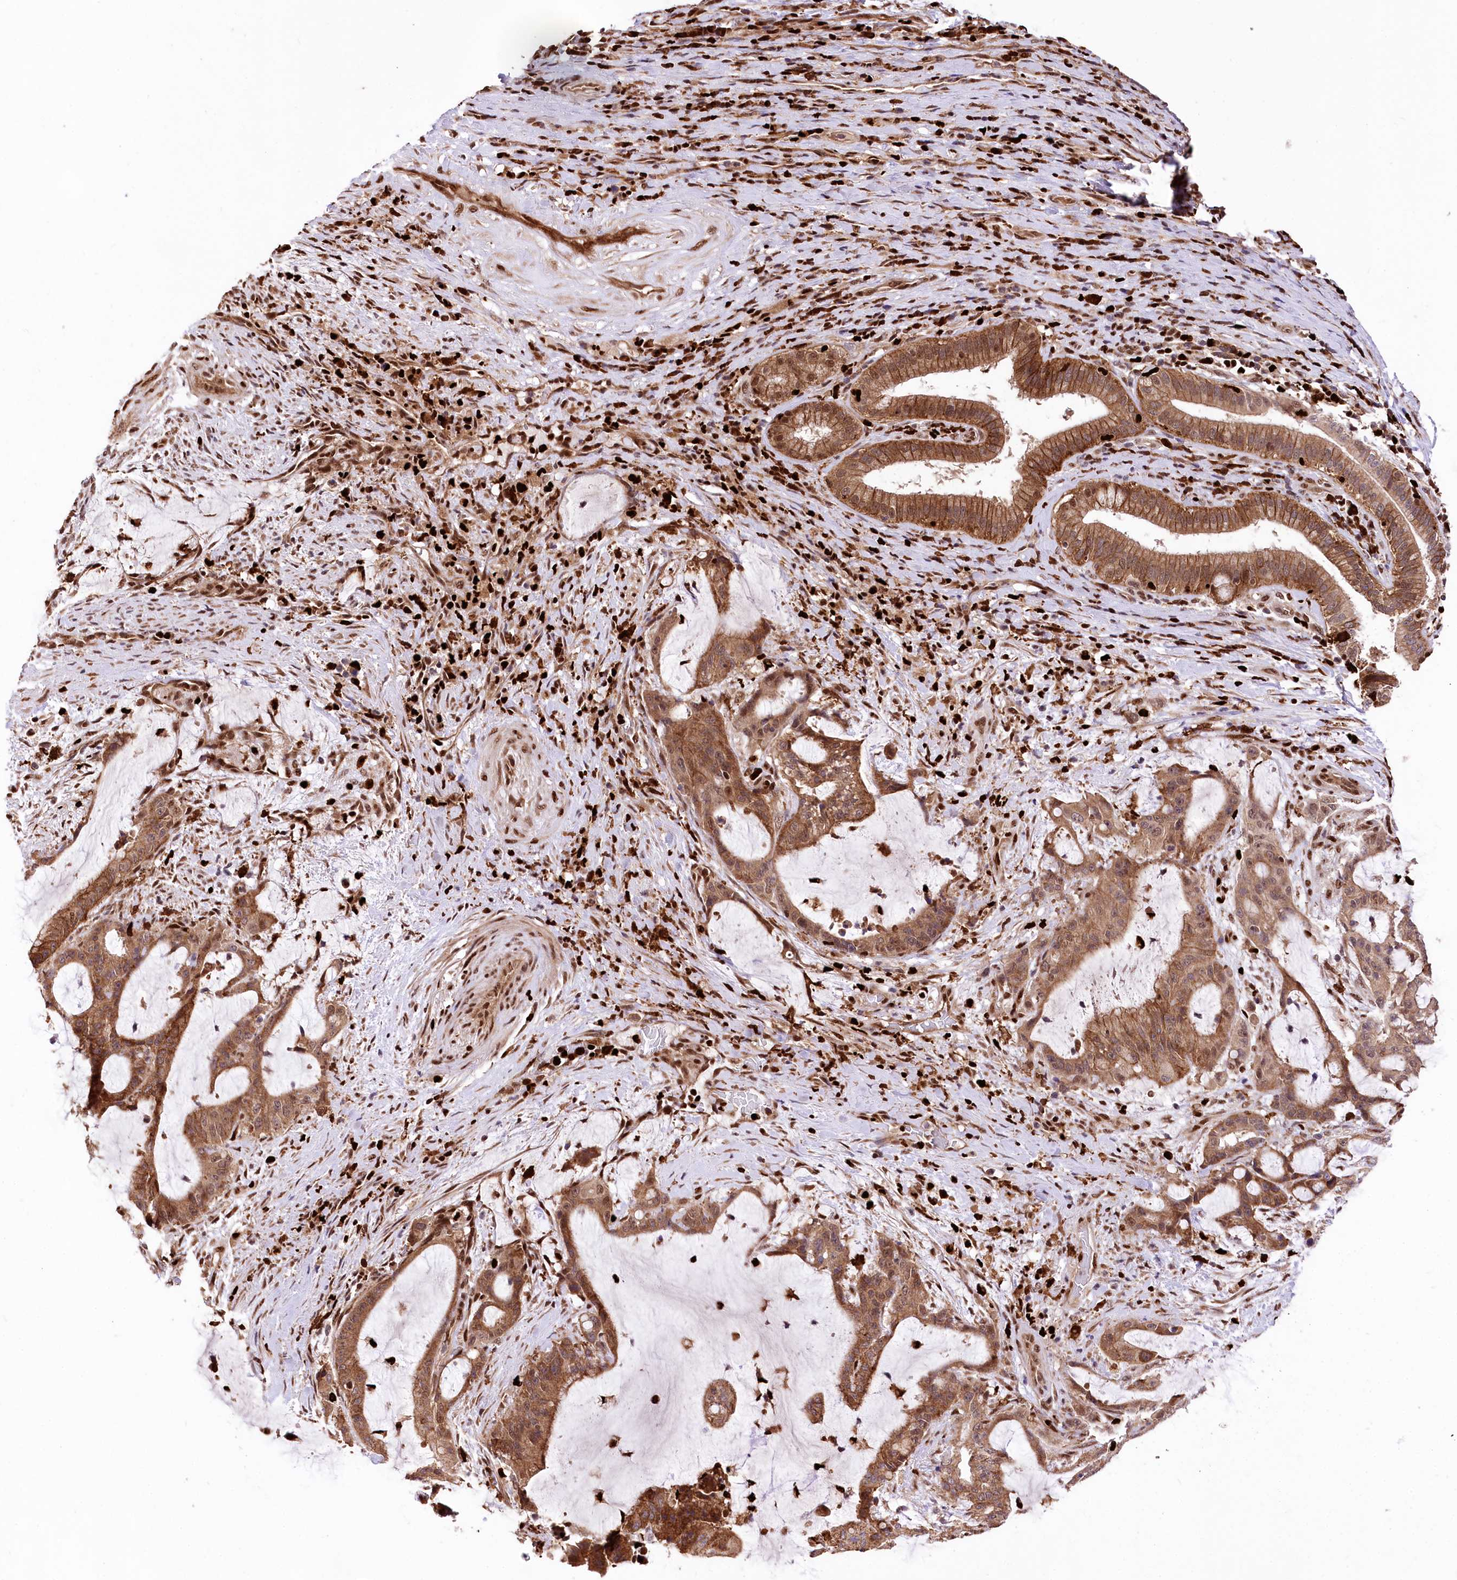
{"staining": {"intensity": "moderate", "quantity": ">75%", "location": "cytoplasmic/membranous"}, "tissue": "liver cancer", "cell_type": "Tumor cells", "image_type": "cancer", "snomed": [{"axis": "morphology", "description": "Normal tissue, NOS"}, {"axis": "morphology", "description": "Cholangiocarcinoma"}, {"axis": "topography", "description": "Liver"}, {"axis": "topography", "description": "Peripheral nerve tissue"}], "caption": "The micrograph demonstrates staining of cholangiocarcinoma (liver), revealing moderate cytoplasmic/membranous protein expression (brown color) within tumor cells.", "gene": "FIGN", "patient": {"sex": "female", "age": 73}}